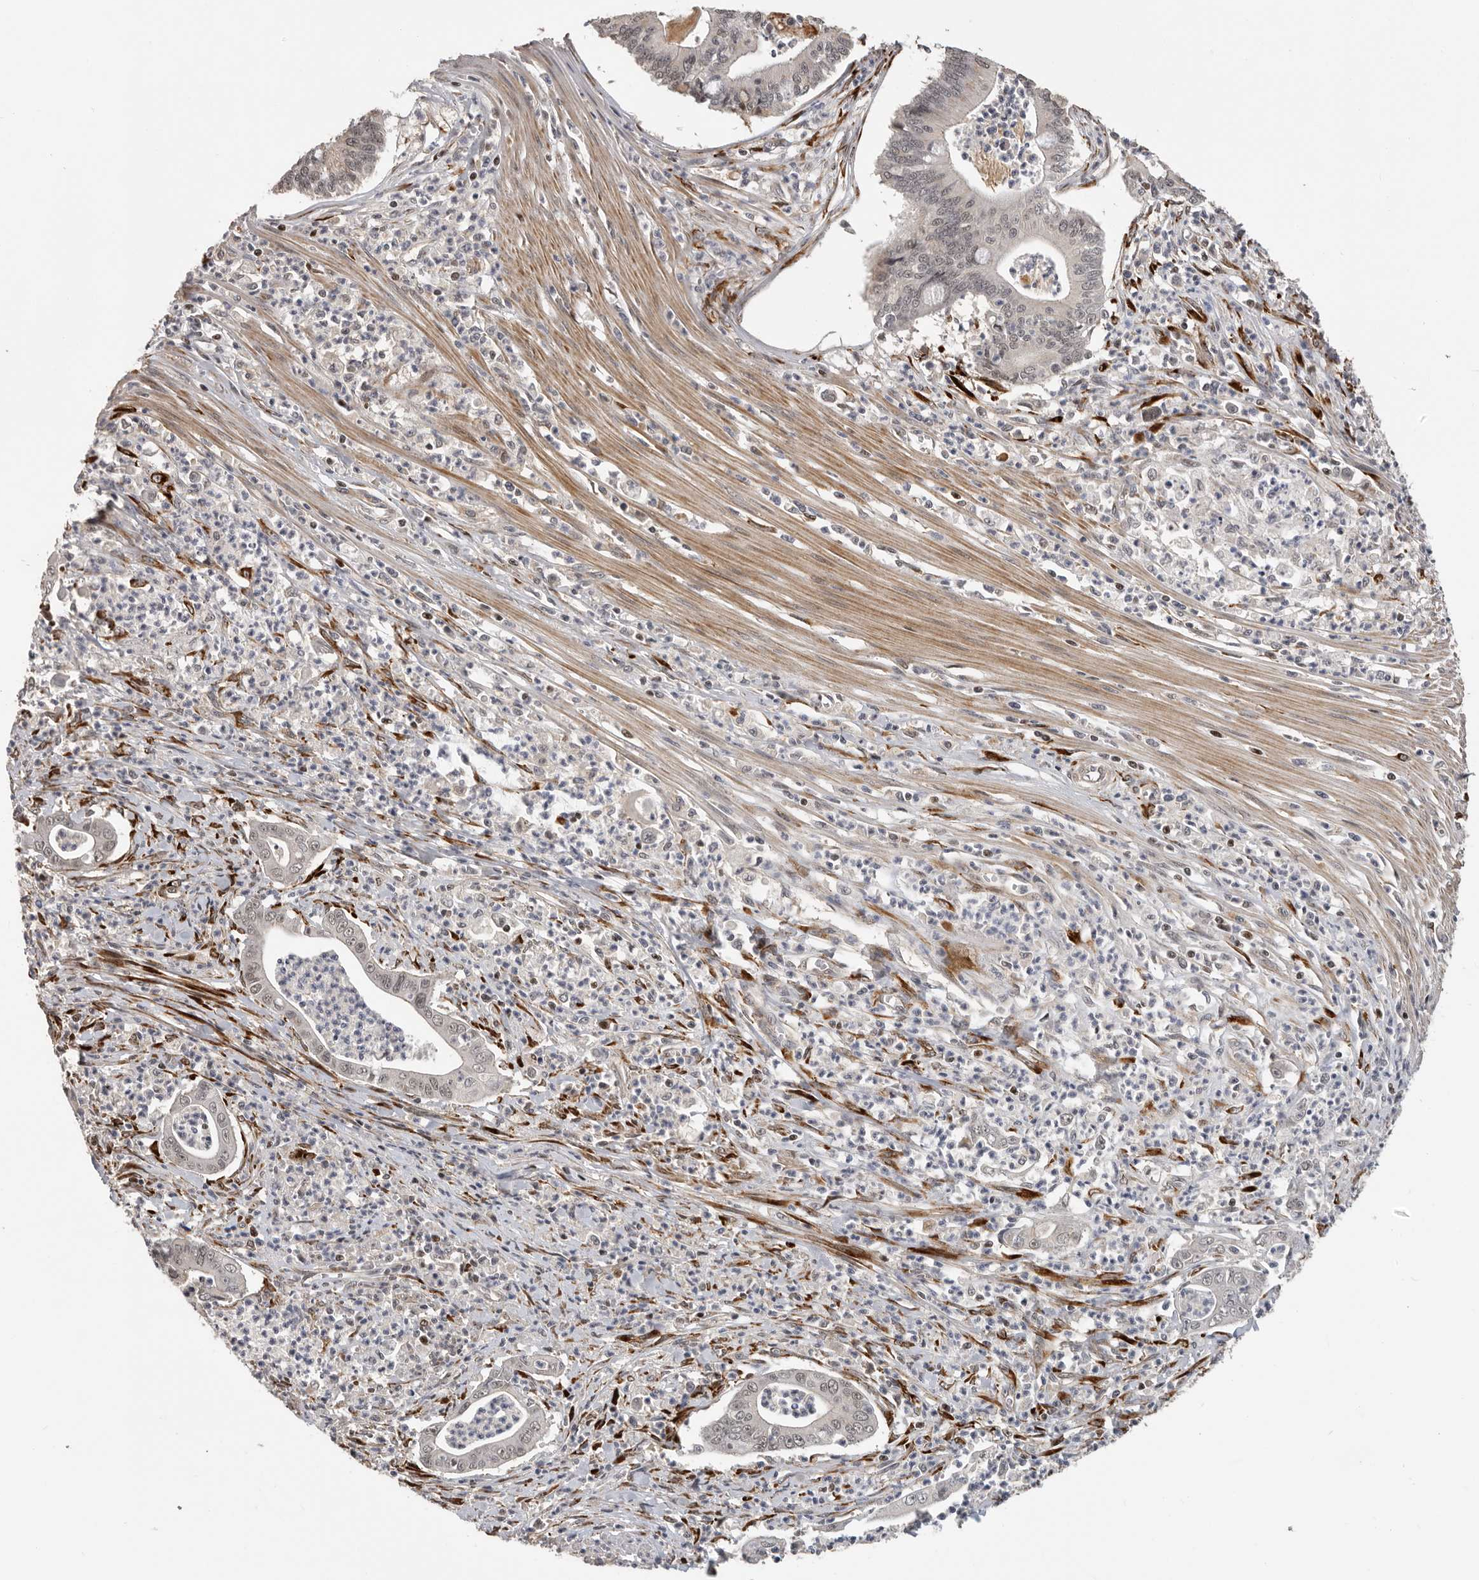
{"staining": {"intensity": "weak", "quantity": ">75%", "location": "nuclear"}, "tissue": "pancreatic cancer", "cell_type": "Tumor cells", "image_type": "cancer", "snomed": [{"axis": "morphology", "description": "Adenocarcinoma, NOS"}, {"axis": "topography", "description": "Pancreas"}], "caption": "The photomicrograph exhibits staining of pancreatic cancer (adenocarcinoma), revealing weak nuclear protein staining (brown color) within tumor cells.", "gene": "HENMT1", "patient": {"sex": "male", "age": 69}}